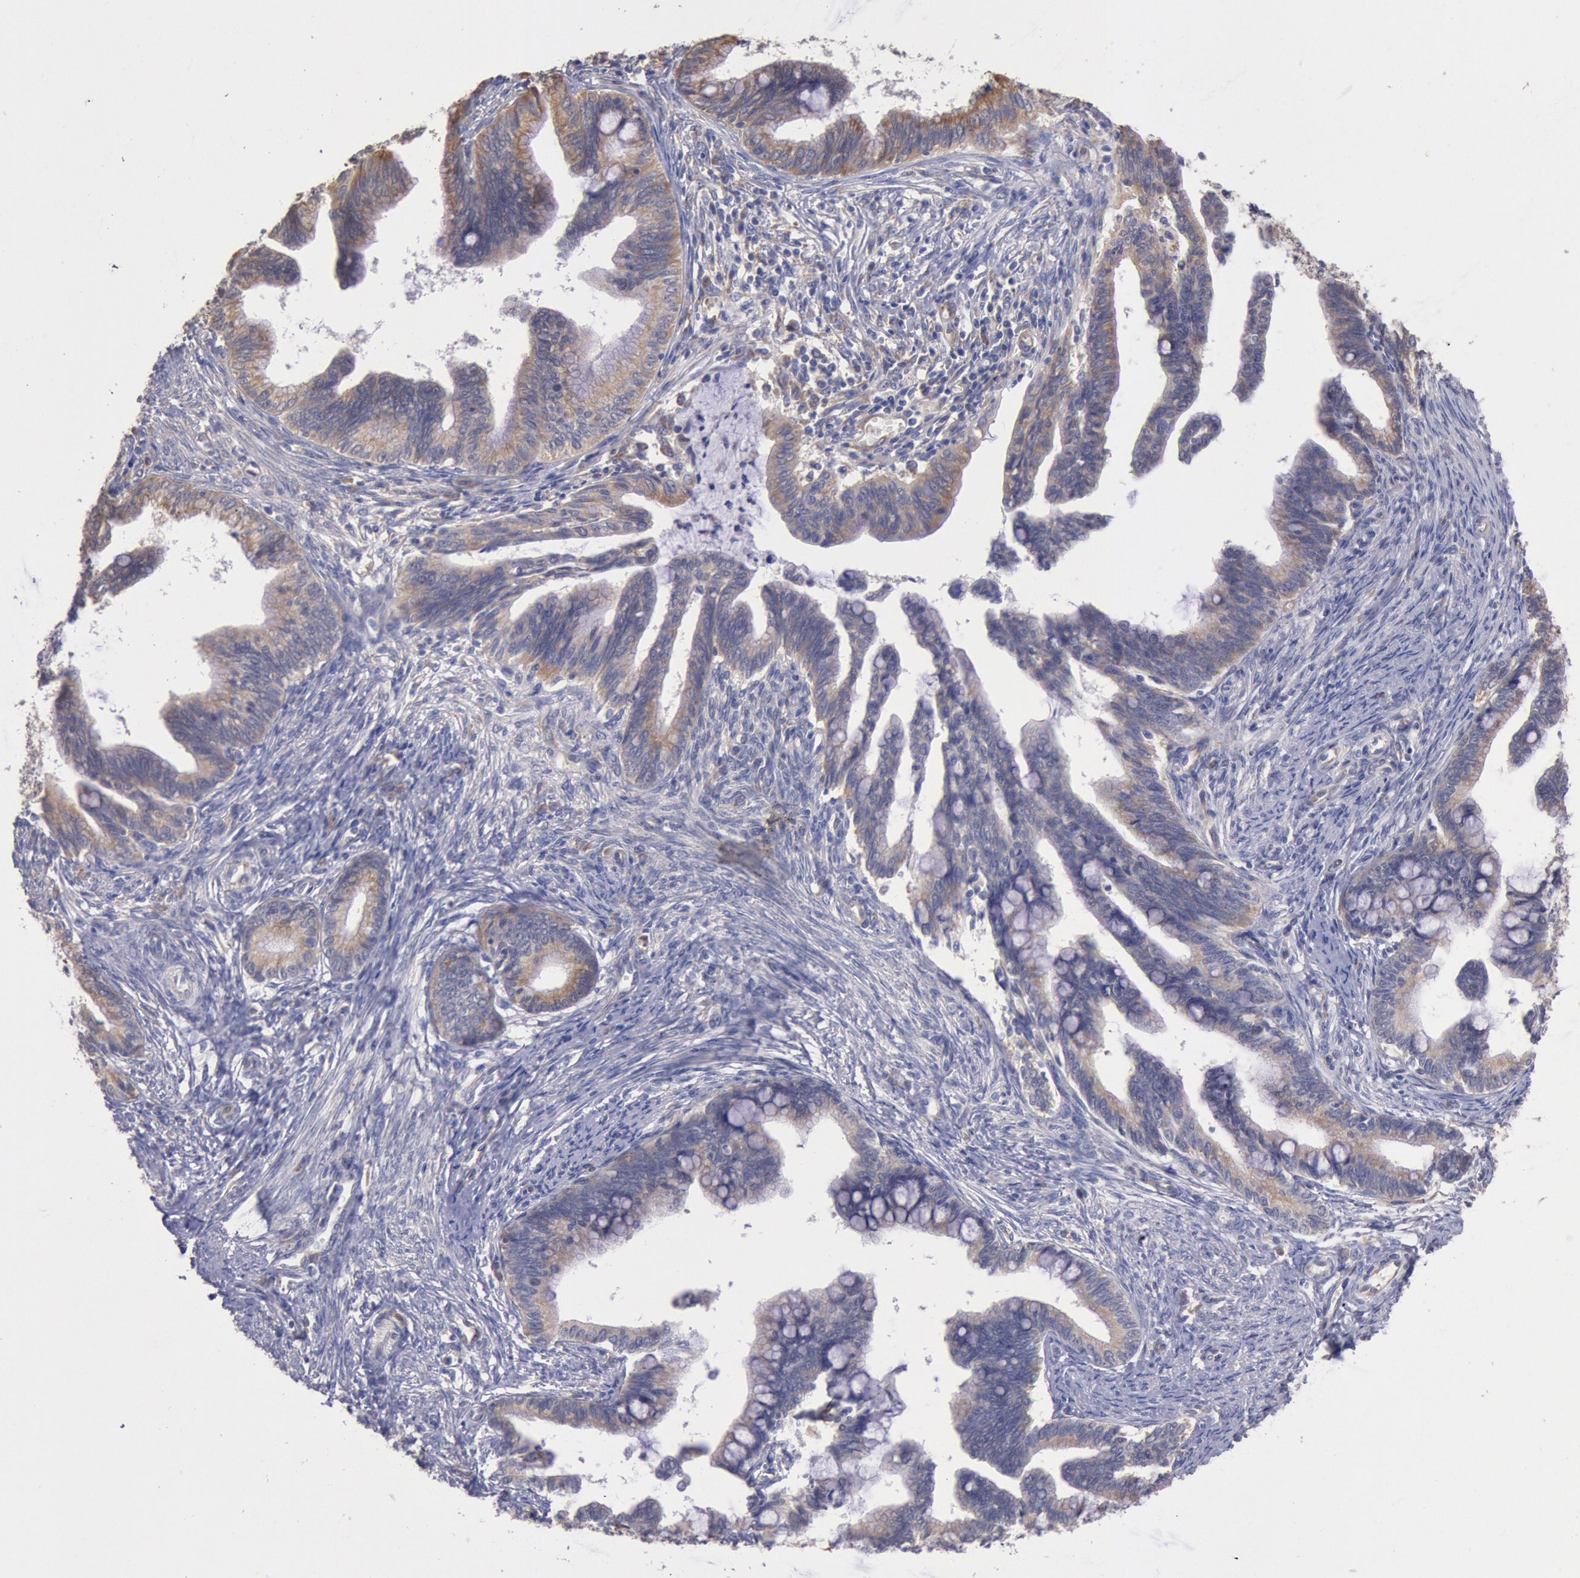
{"staining": {"intensity": "weak", "quantity": ">75%", "location": "cytoplasmic/membranous"}, "tissue": "cervical cancer", "cell_type": "Tumor cells", "image_type": "cancer", "snomed": [{"axis": "morphology", "description": "Adenocarcinoma, NOS"}, {"axis": "topography", "description": "Cervix"}], "caption": "Approximately >75% of tumor cells in human cervical cancer exhibit weak cytoplasmic/membranous protein staining as visualized by brown immunohistochemical staining.", "gene": "DRG1", "patient": {"sex": "female", "age": 36}}